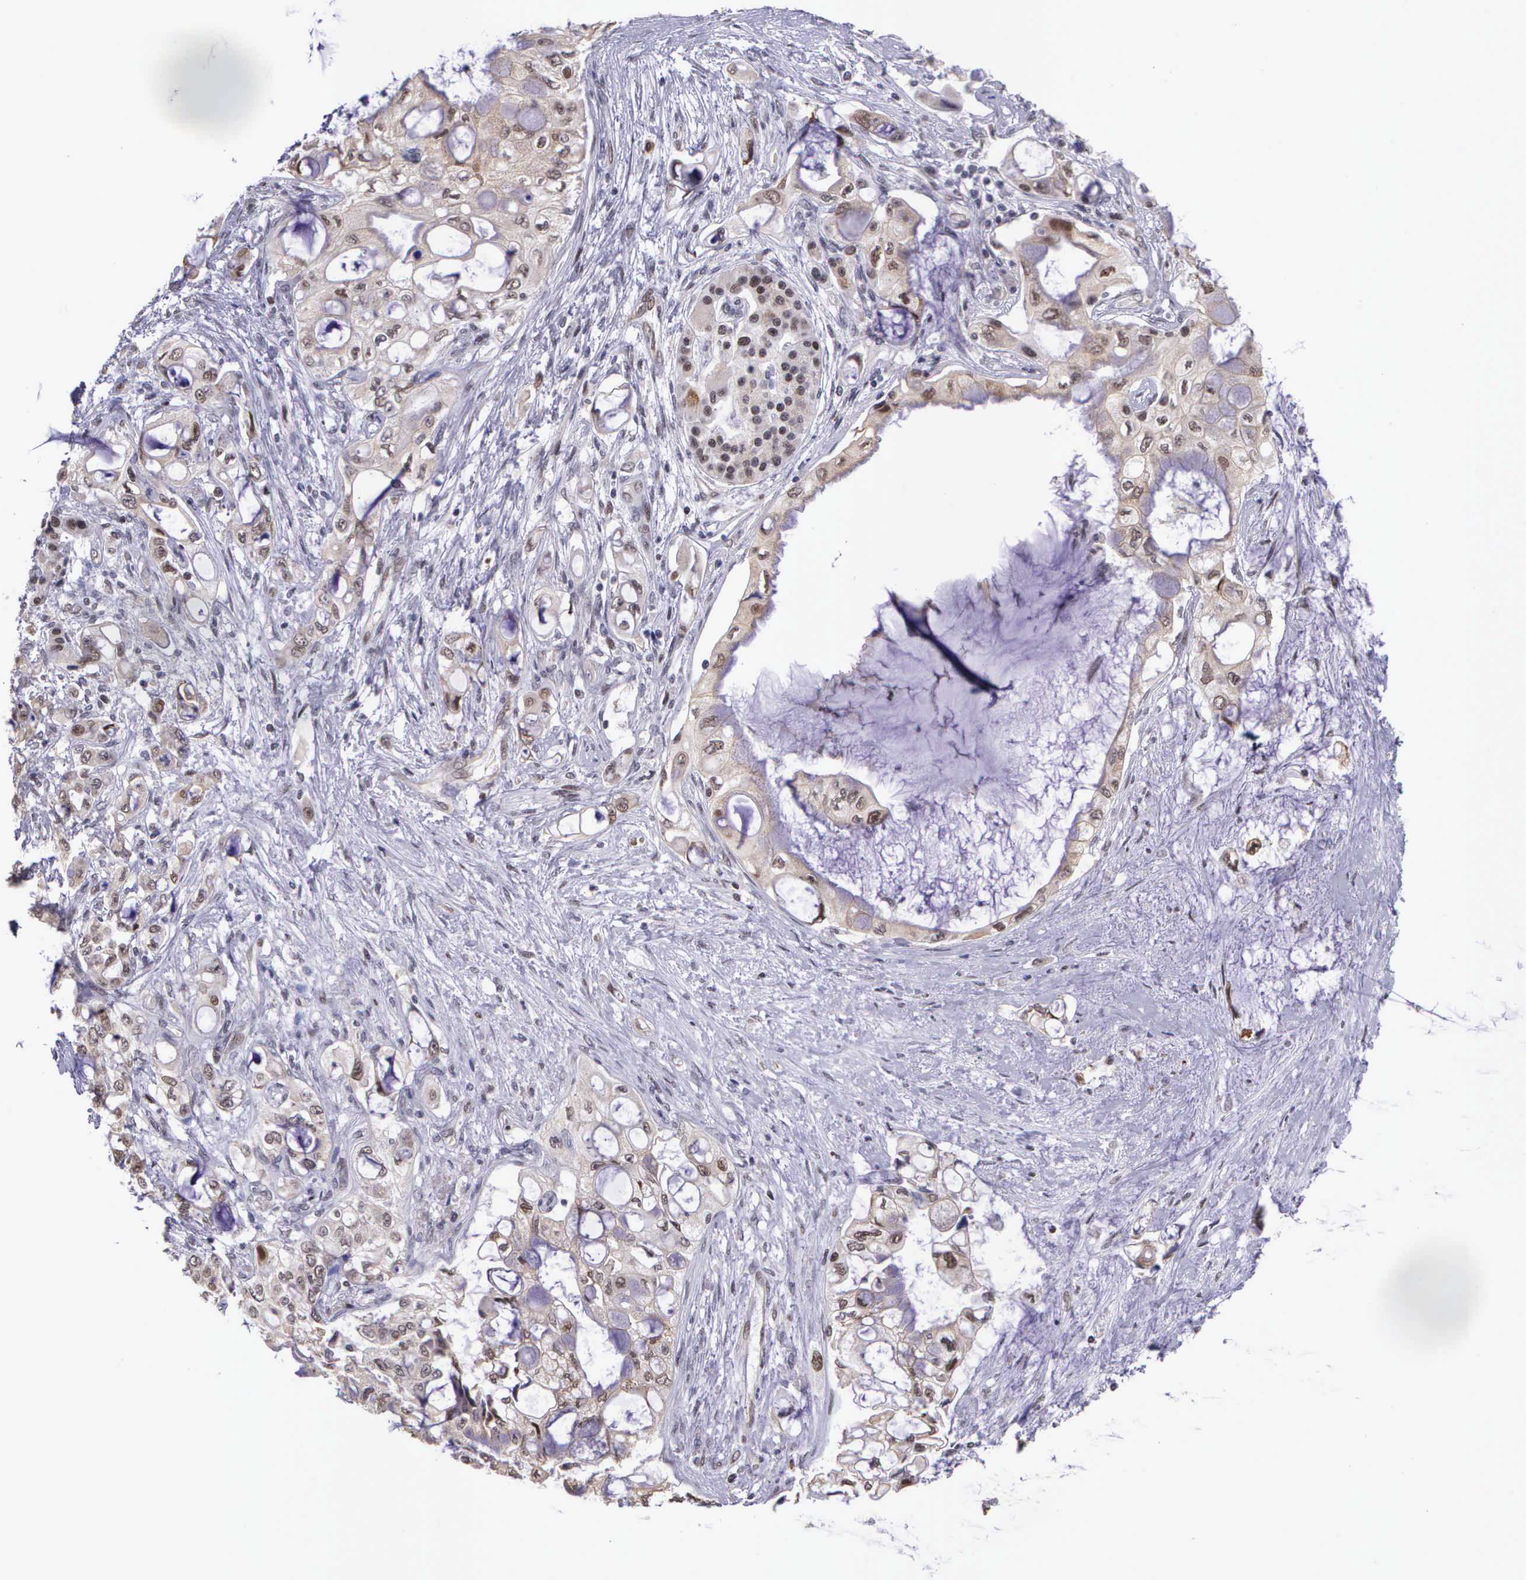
{"staining": {"intensity": "weak", "quantity": "25%-75%", "location": "cytoplasmic/membranous"}, "tissue": "pancreatic cancer", "cell_type": "Tumor cells", "image_type": "cancer", "snomed": [{"axis": "morphology", "description": "Adenocarcinoma, NOS"}, {"axis": "topography", "description": "Pancreas"}], "caption": "Immunohistochemistry (IHC) (DAB) staining of pancreatic cancer (adenocarcinoma) demonstrates weak cytoplasmic/membranous protein expression in about 25%-75% of tumor cells. (Brightfield microscopy of DAB IHC at high magnification).", "gene": "SLC25A21", "patient": {"sex": "female", "age": 70}}